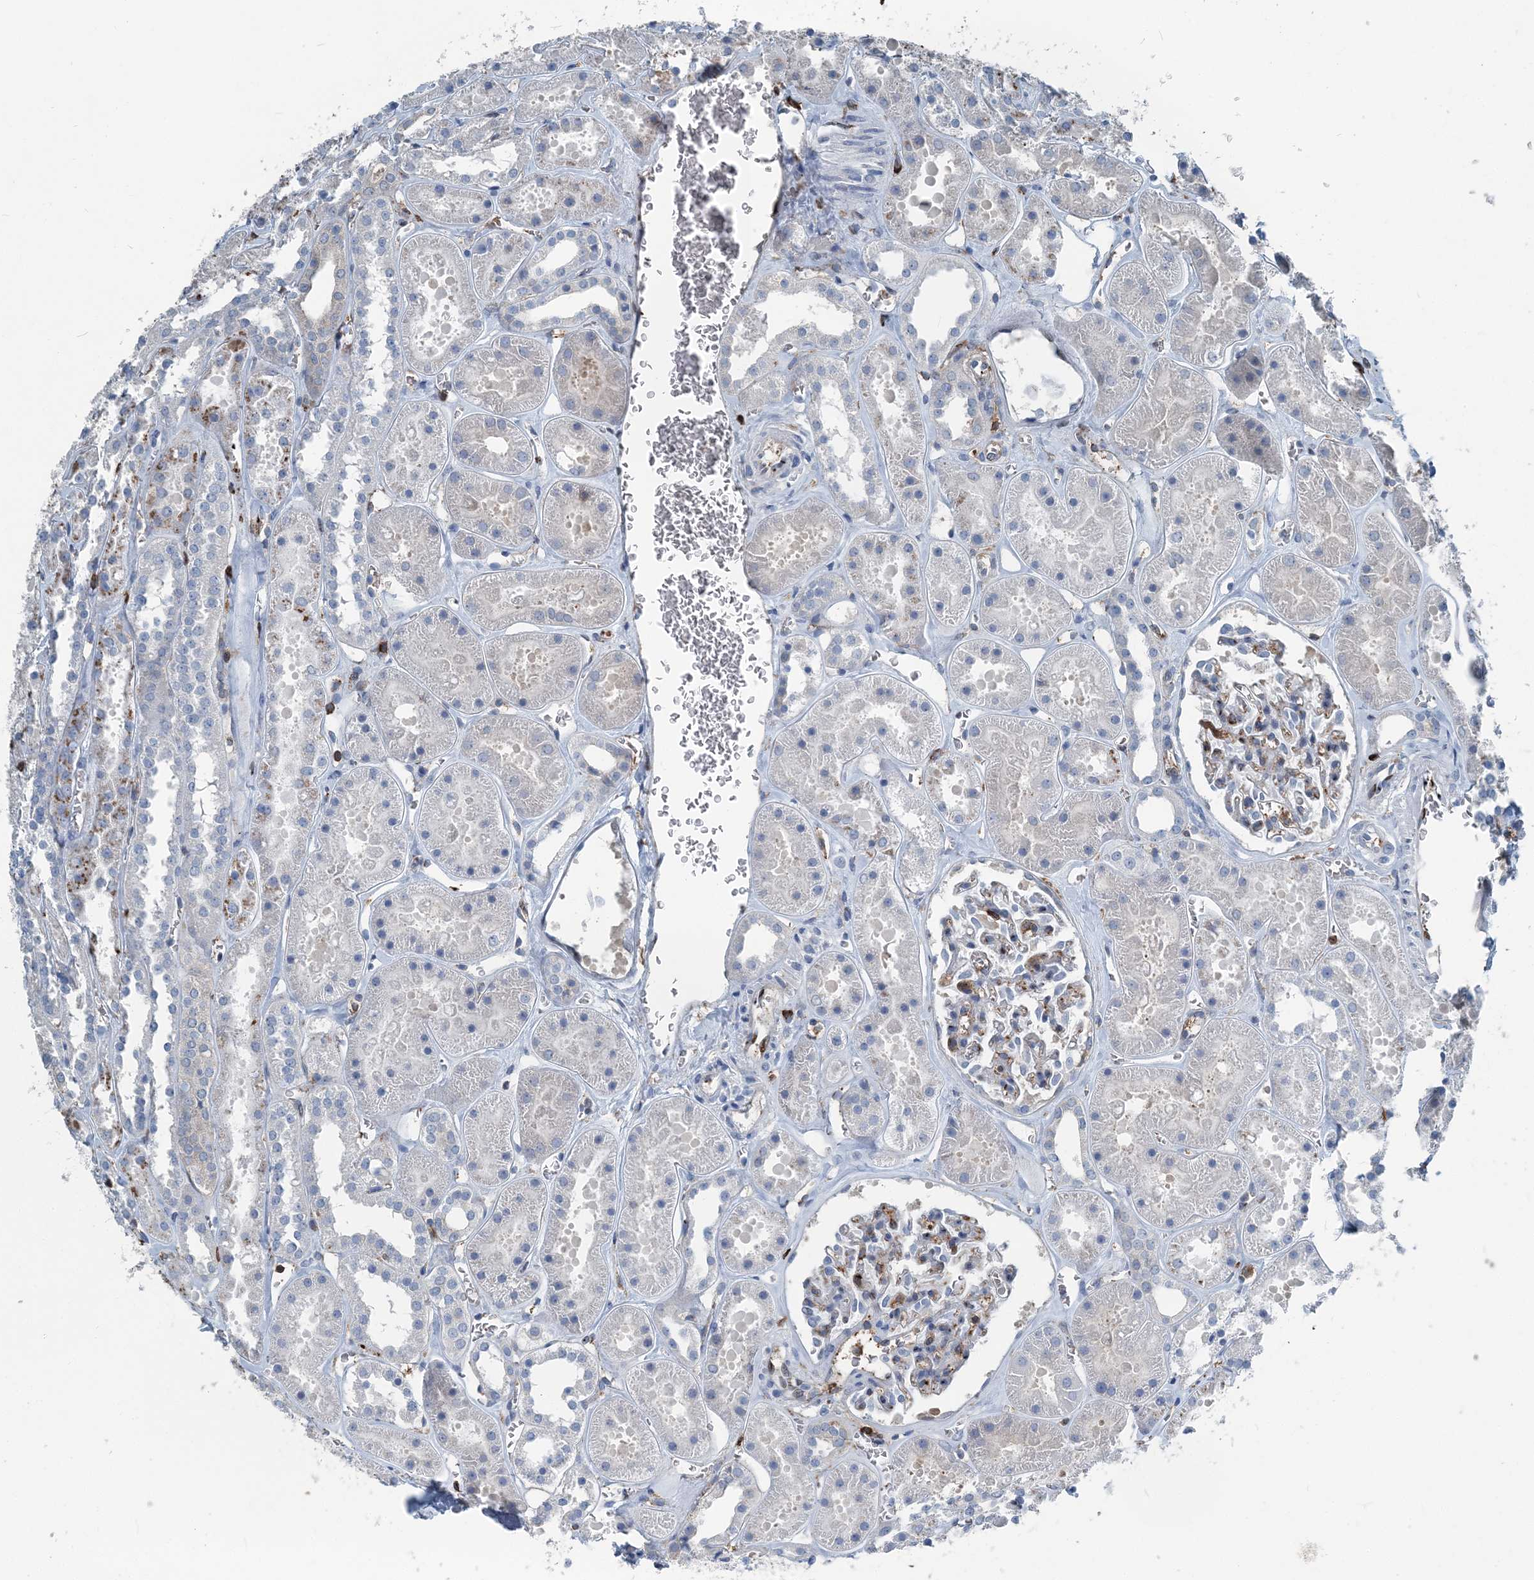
{"staining": {"intensity": "moderate", "quantity": "<25%", "location": "cytoplasmic/membranous"}, "tissue": "kidney", "cell_type": "Cells in glomeruli", "image_type": "normal", "snomed": [{"axis": "morphology", "description": "Normal tissue, NOS"}, {"axis": "topography", "description": "Kidney"}], "caption": "Kidney was stained to show a protein in brown. There is low levels of moderate cytoplasmic/membranous staining in approximately <25% of cells in glomeruli. (DAB (3,3'-diaminobenzidine) = brown stain, brightfield microscopy at high magnification).", "gene": "CFL1", "patient": {"sex": "female", "age": 41}}